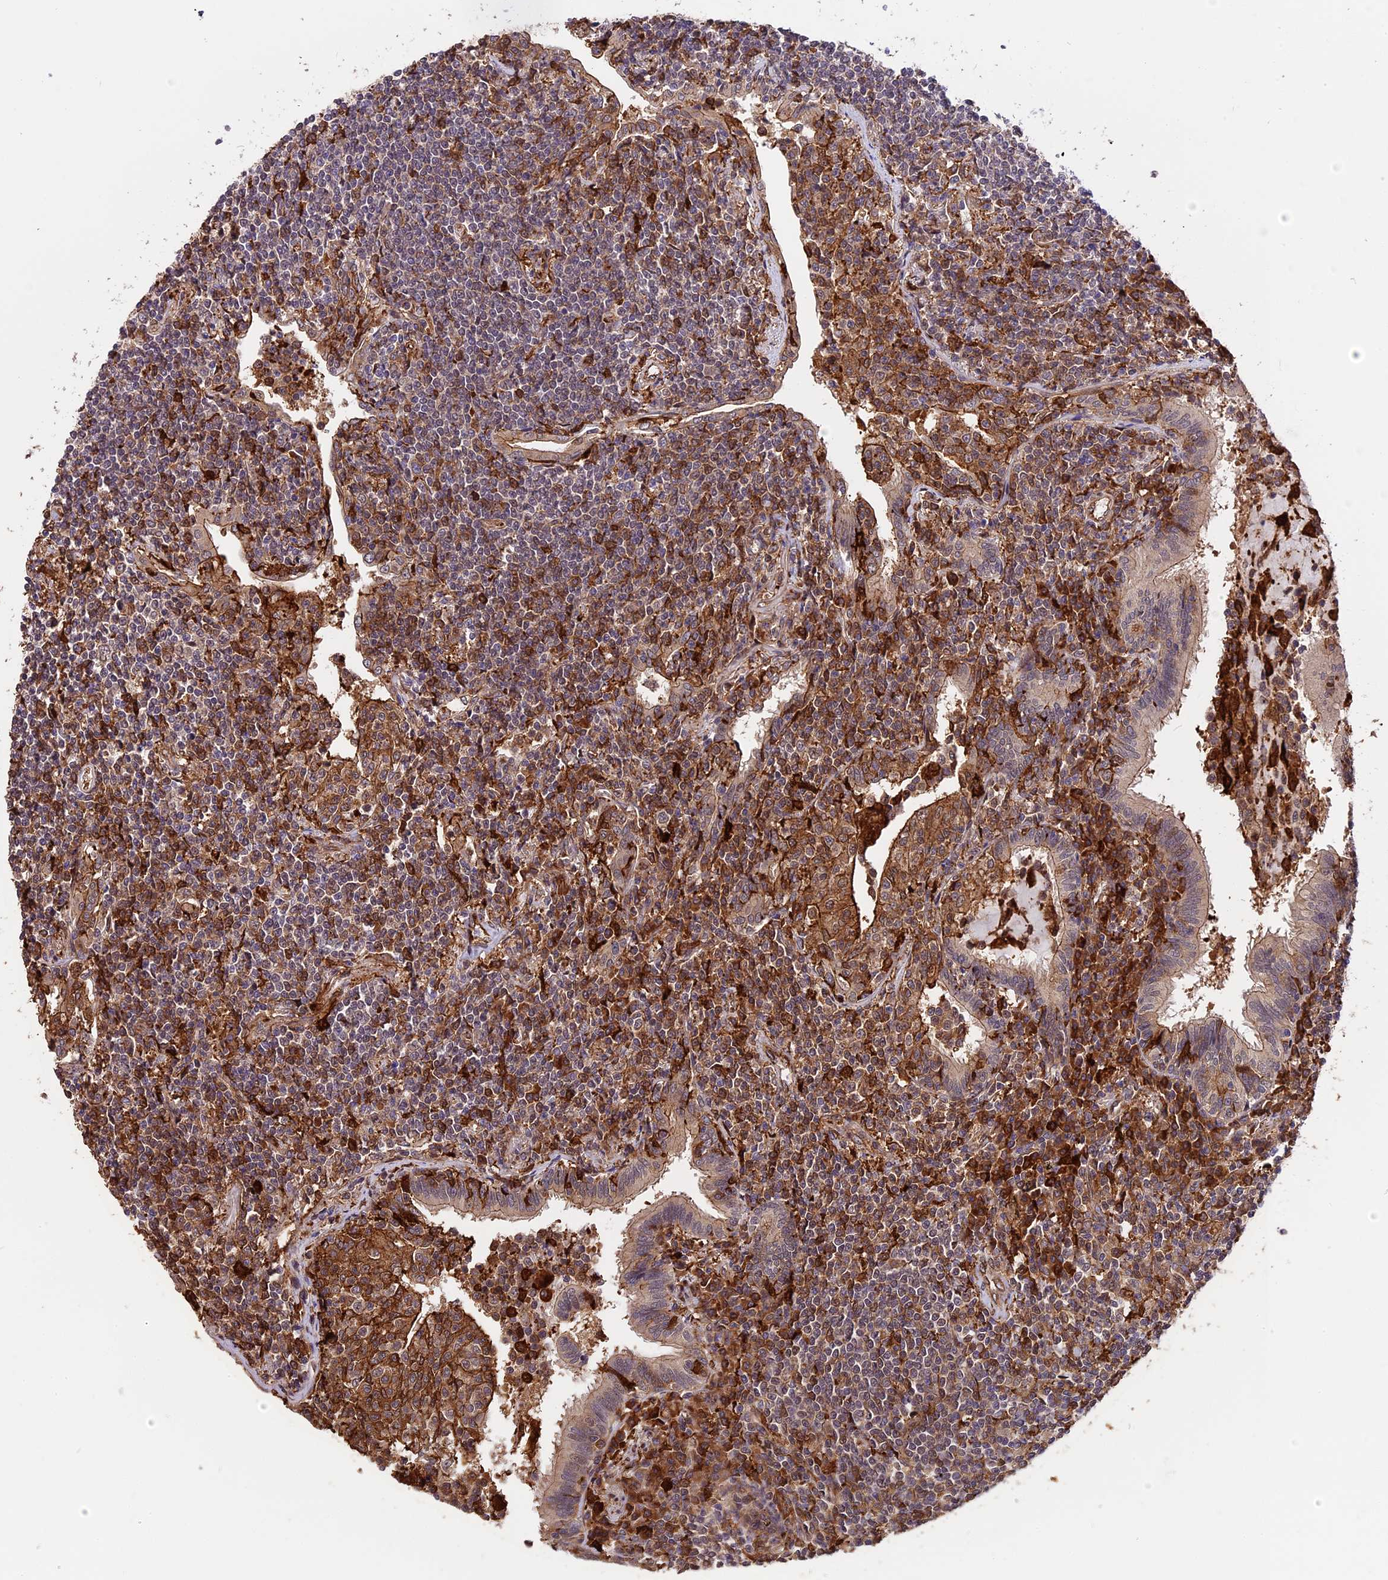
{"staining": {"intensity": "moderate", "quantity": "25%-75%", "location": "cytoplasmic/membranous"}, "tissue": "lymphoma", "cell_type": "Tumor cells", "image_type": "cancer", "snomed": [{"axis": "morphology", "description": "Malignant lymphoma, non-Hodgkin's type, Low grade"}, {"axis": "topography", "description": "Lung"}], "caption": "Immunohistochemistry histopathology image of neoplastic tissue: lymphoma stained using immunohistochemistry (IHC) displays medium levels of moderate protein expression localized specifically in the cytoplasmic/membranous of tumor cells, appearing as a cytoplasmic/membranous brown color.", "gene": "HERPUD1", "patient": {"sex": "female", "age": 71}}